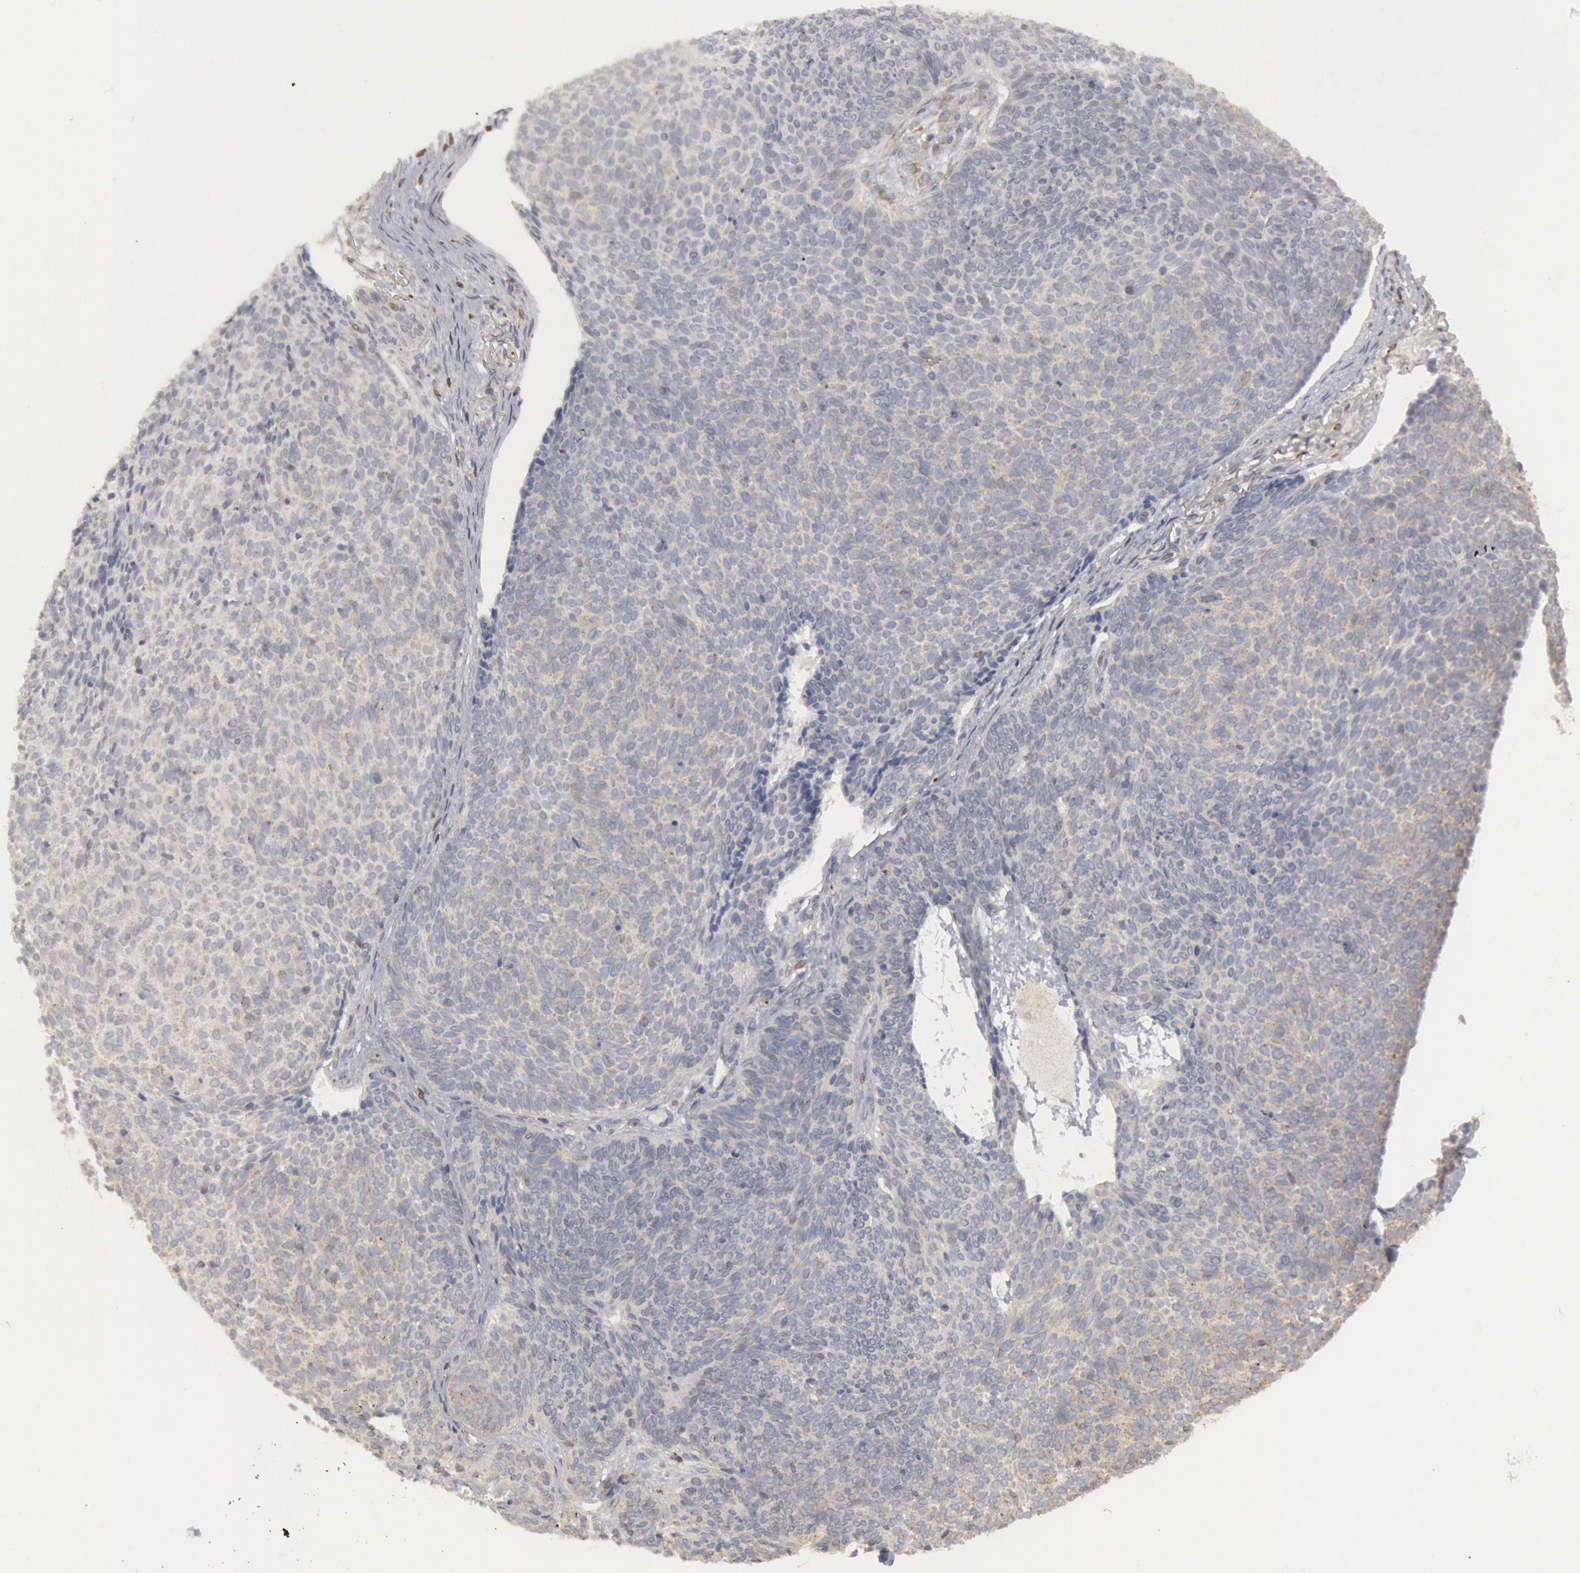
{"staining": {"intensity": "negative", "quantity": "none", "location": "none"}, "tissue": "skin cancer", "cell_type": "Tumor cells", "image_type": "cancer", "snomed": [{"axis": "morphology", "description": "Basal cell carcinoma"}, {"axis": "topography", "description": "Skin"}], "caption": "High magnification brightfield microscopy of skin cancer stained with DAB (brown) and counterstained with hematoxylin (blue): tumor cells show no significant staining.", "gene": "OSBPL8", "patient": {"sex": "male", "age": 84}}